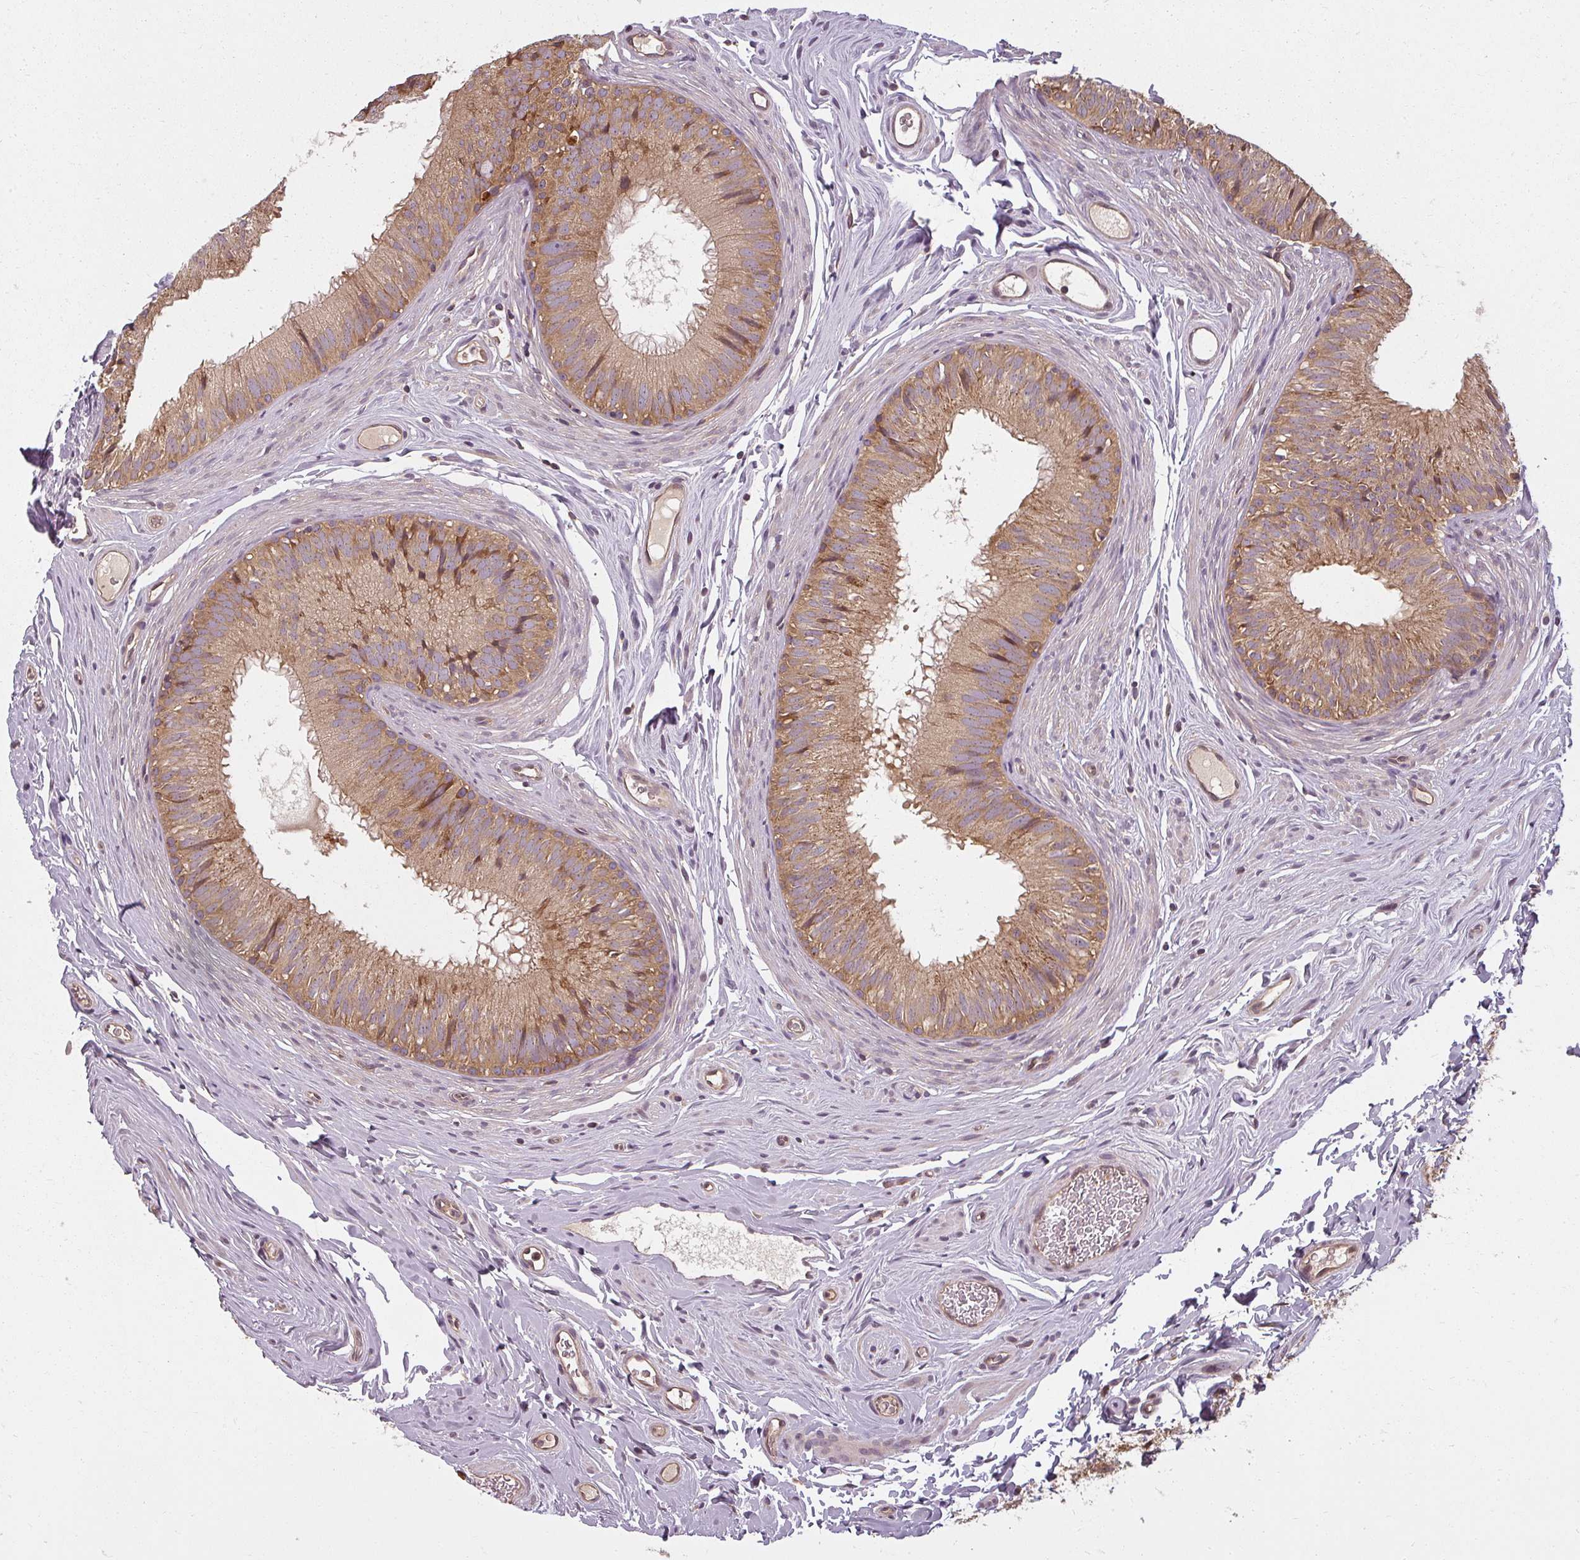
{"staining": {"intensity": "strong", "quantity": "25%-75%", "location": "cytoplasmic/membranous"}, "tissue": "epididymis", "cell_type": "Glandular cells", "image_type": "normal", "snomed": [{"axis": "morphology", "description": "Normal tissue, NOS"}, {"axis": "topography", "description": "Epididymis, spermatic cord, NOS"}], "caption": "DAB immunohistochemical staining of benign epididymis exhibits strong cytoplasmic/membranous protein staining in approximately 25%-75% of glandular cells. (Stains: DAB (3,3'-diaminobenzidine) in brown, nuclei in blue, Microscopy: brightfield microscopy at high magnification).", "gene": "RPL24", "patient": {"sex": "male", "age": 25}}